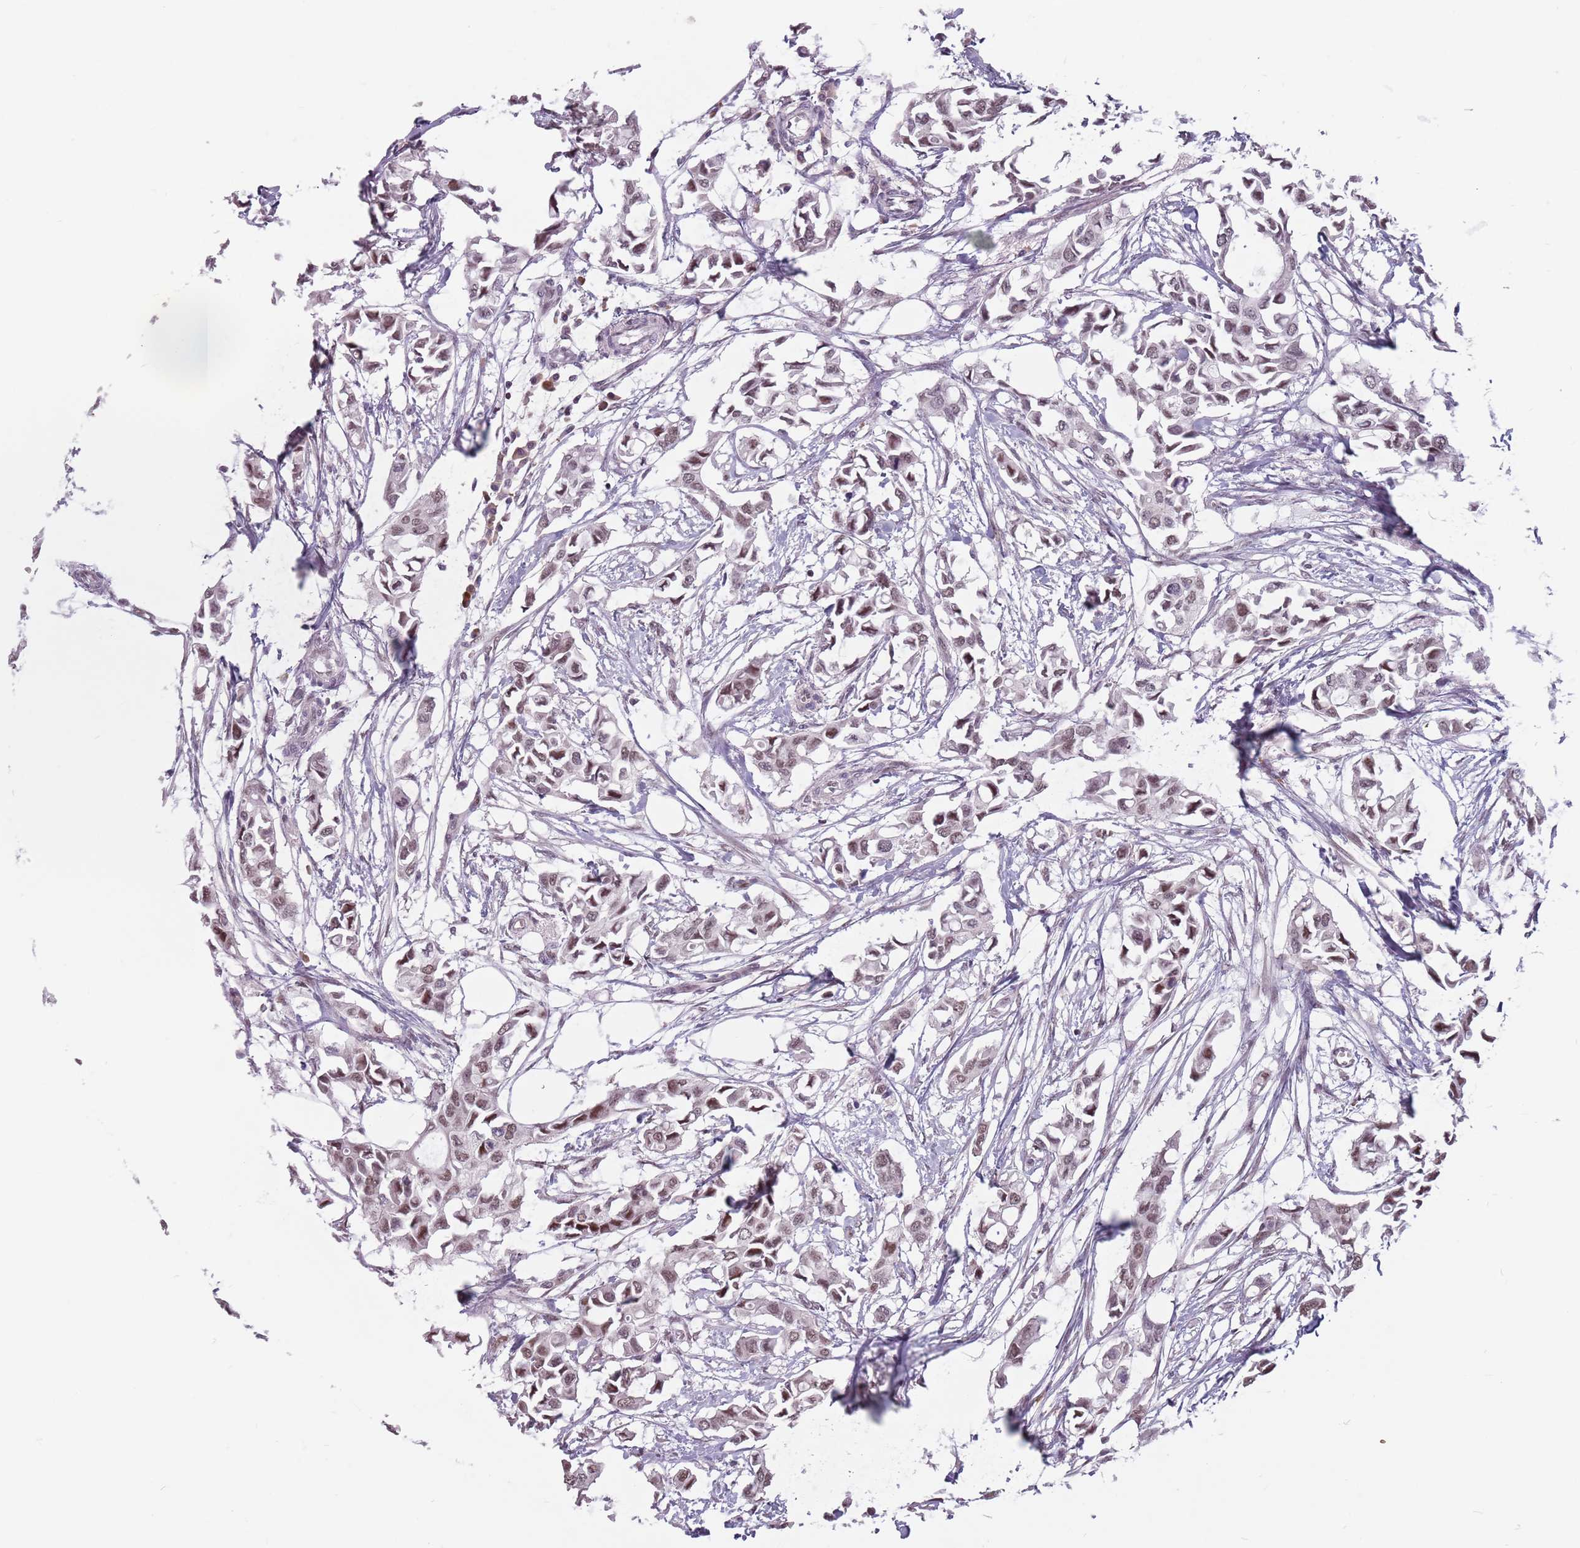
{"staining": {"intensity": "moderate", "quantity": ">75%", "location": "nuclear"}, "tissue": "breast cancer", "cell_type": "Tumor cells", "image_type": "cancer", "snomed": [{"axis": "morphology", "description": "Duct carcinoma"}, {"axis": "topography", "description": "Breast"}], "caption": "Moderate nuclear protein positivity is present in approximately >75% of tumor cells in breast cancer. (DAB (3,3'-diaminobenzidine) IHC, brown staining for protein, blue staining for nuclei).", "gene": "PTCHD1", "patient": {"sex": "female", "age": 41}}